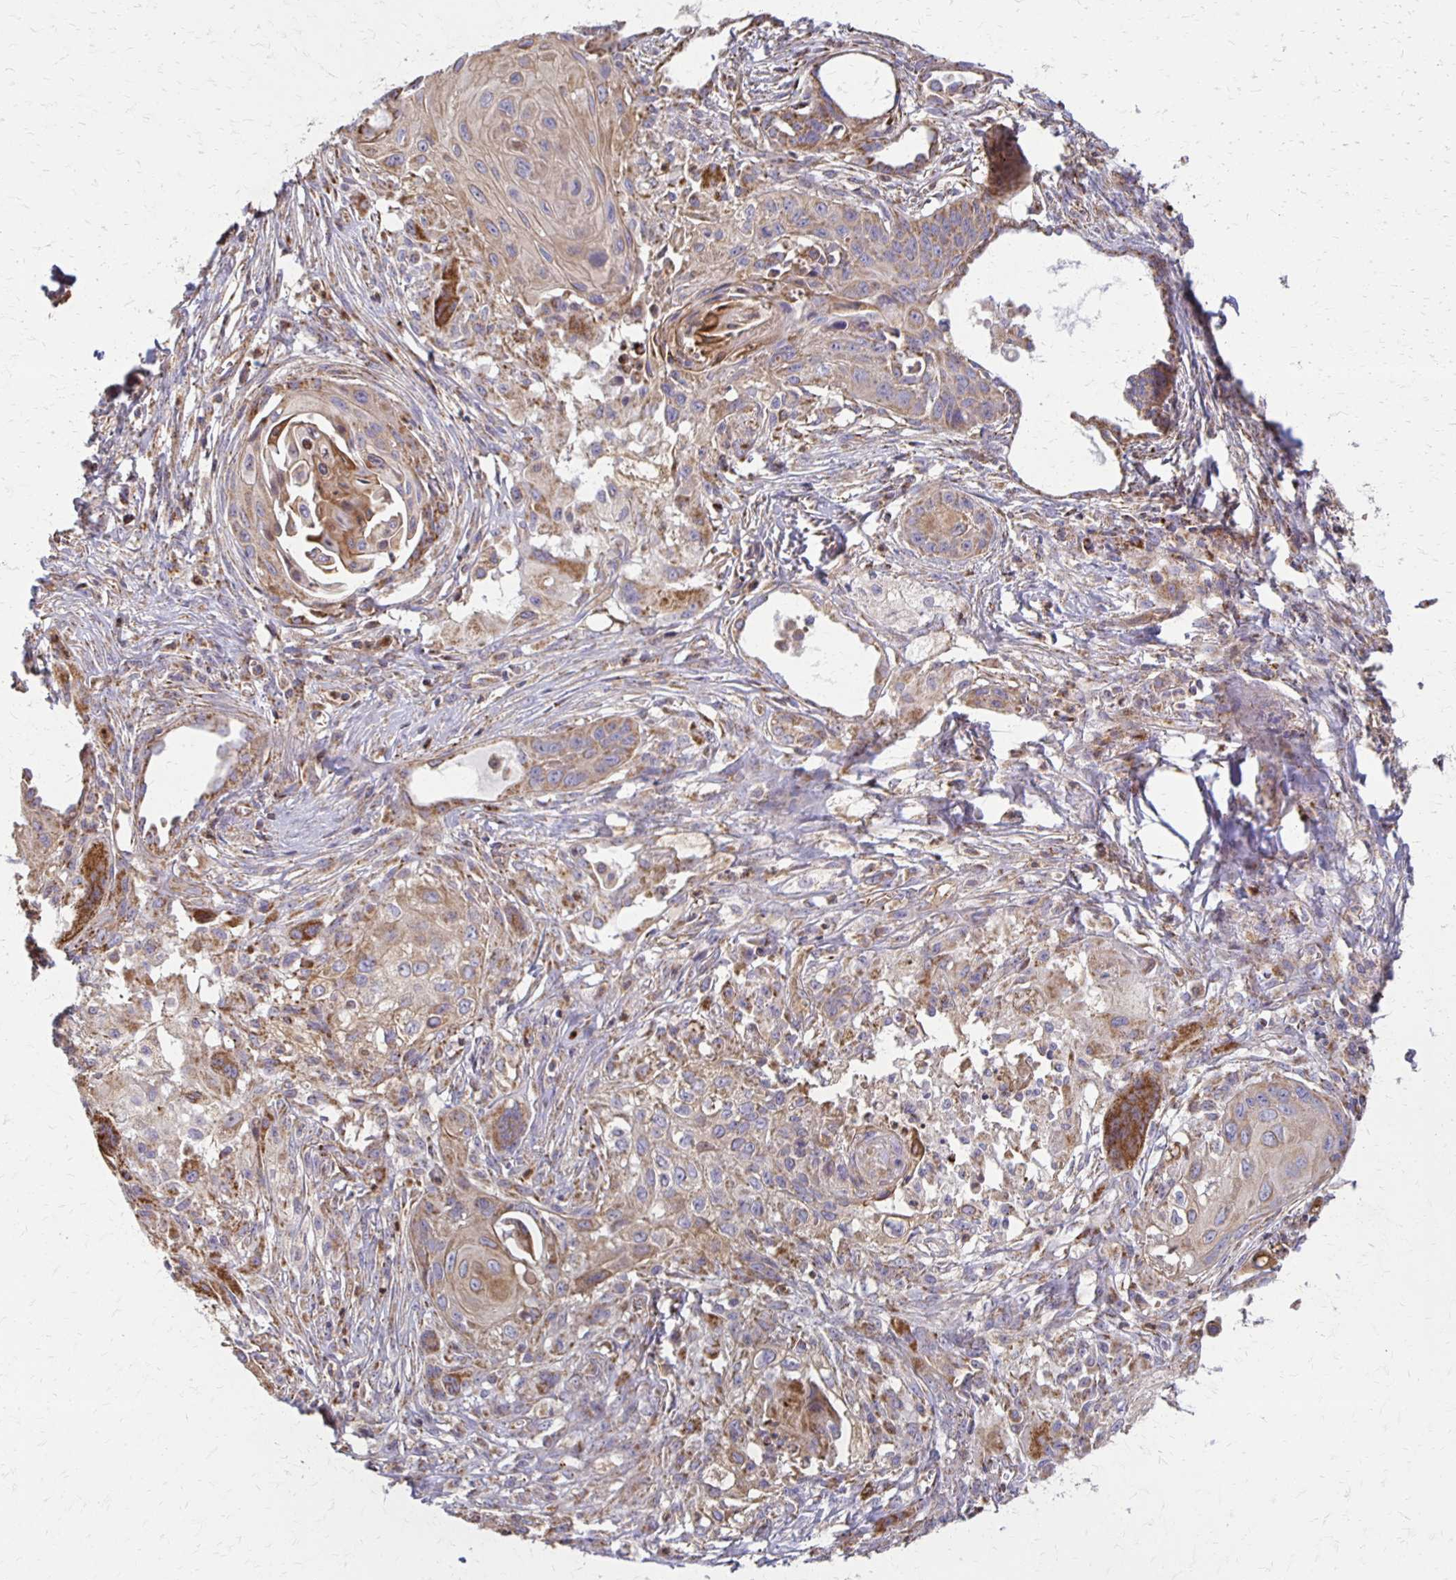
{"staining": {"intensity": "weak", "quantity": ">75%", "location": "cytoplasmic/membranous"}, "tissue": "lung cancer", "cell_type": "Tumor cells", "image_type": "cancer", "snomed": [{"axis": "morphology", "description": "Squamous cell carcinoma, NOS"}, {"axis": "topography", "description": "Lung"}], "caption": "The micrograph exhibits immunohistochemical staining of lung cancer. There is weak cytoplasmic/membranous expression is appreciated in approximately >75% of tumor cells. The protein is shown in brown color, while the nuclei are stained blue.", "gene": "EIF4EBP2", "patient": {"sex": "male", "age": 71}}